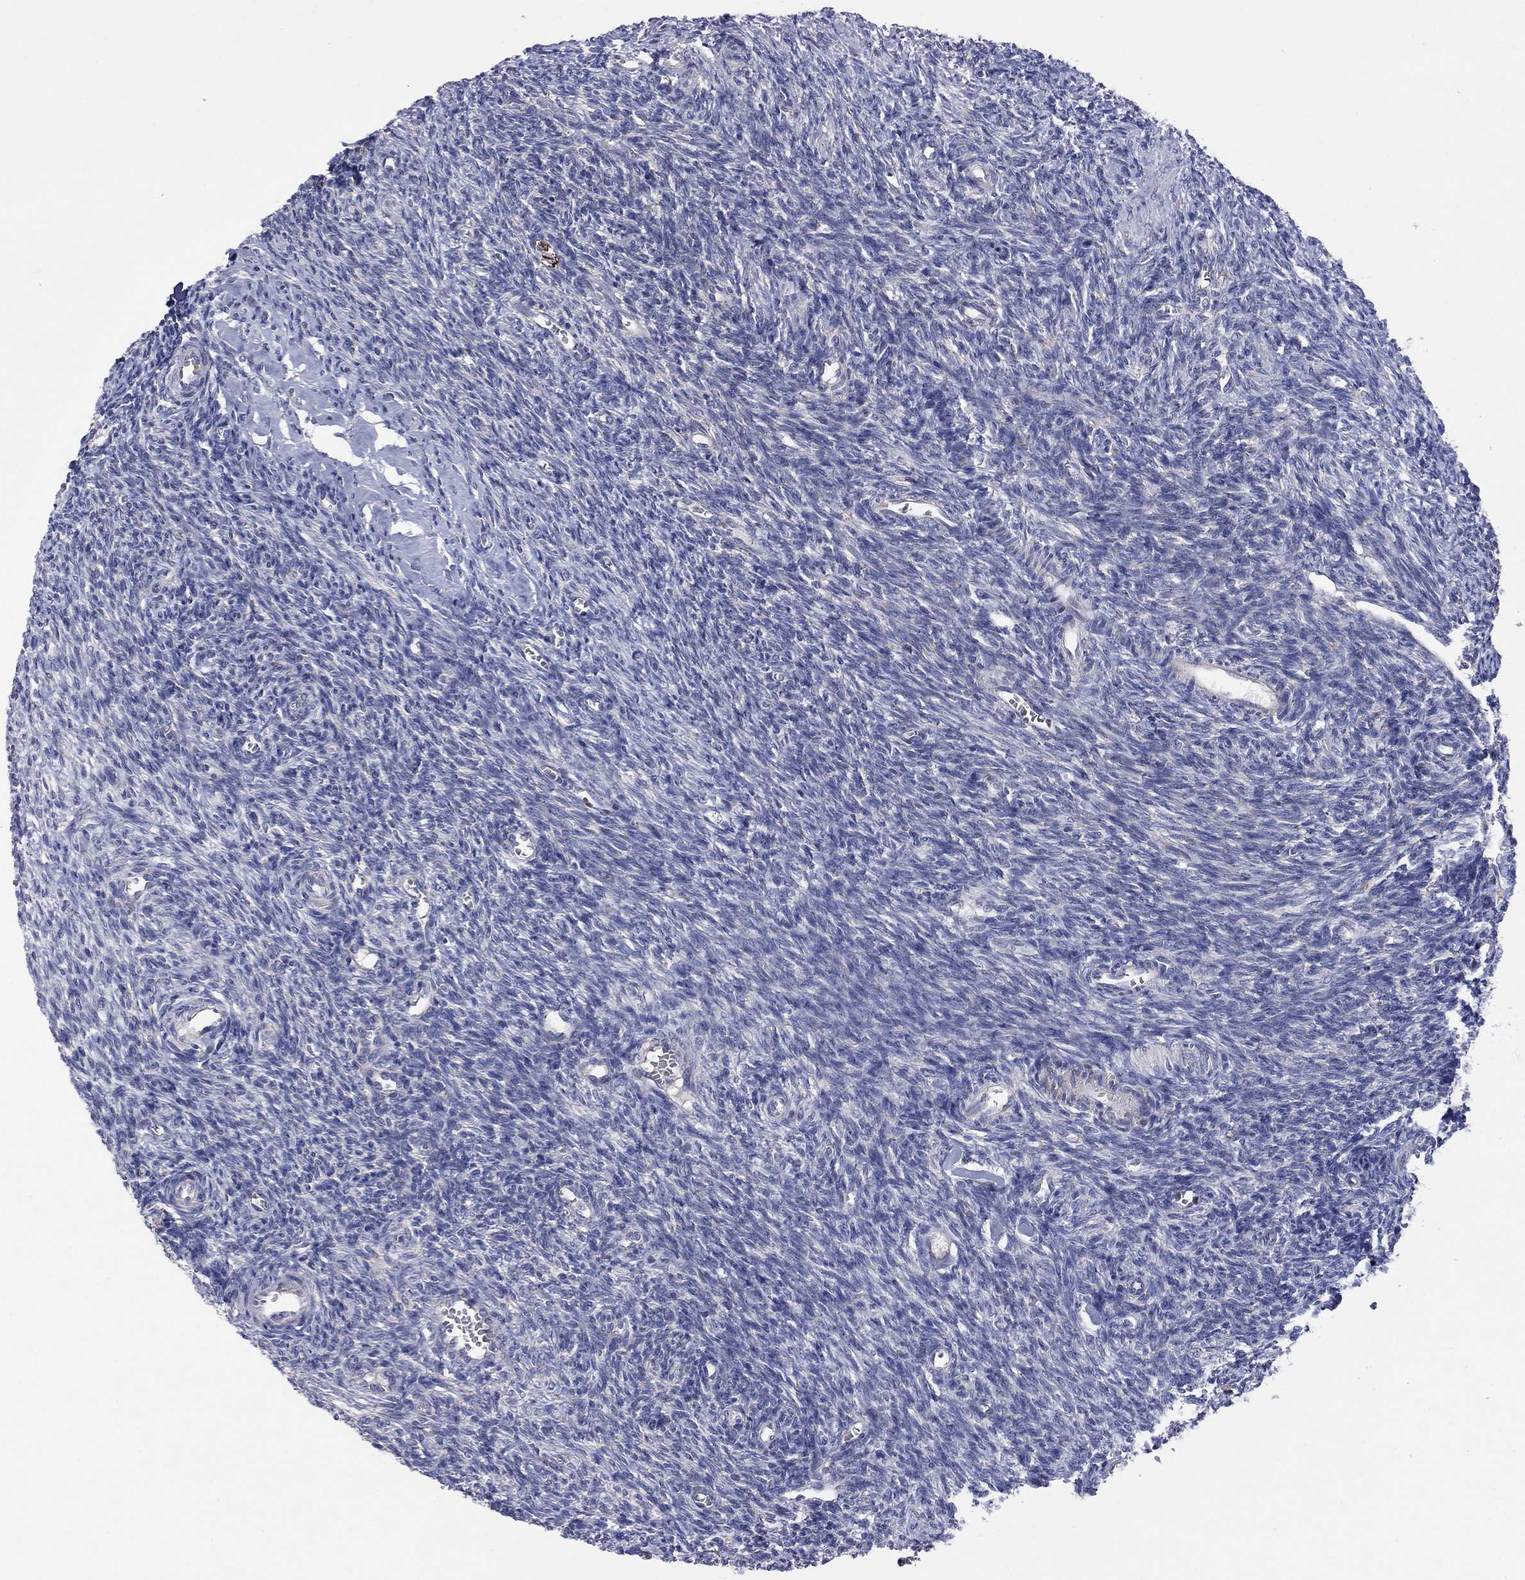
{"staining": {"intensity": "strong", "quantity": "25%-75%", "location": "cytoplasmic/membranous"}, "tissue": "ovary", "cell_type": "Follicle cells", "image_type": "normal", "snomed": [{"axis": "morphology", "description": "Normal tissue, NOS"}, {"axis": "topography", "description": "Ovary"}], "caption": "The immunohistochemical stain highlights strong cytoplasmic/membranous staining in follicle cells of unremarkable ovary.", "gene": "HPS5", "patient": {"sex": "female", "age": 27}}